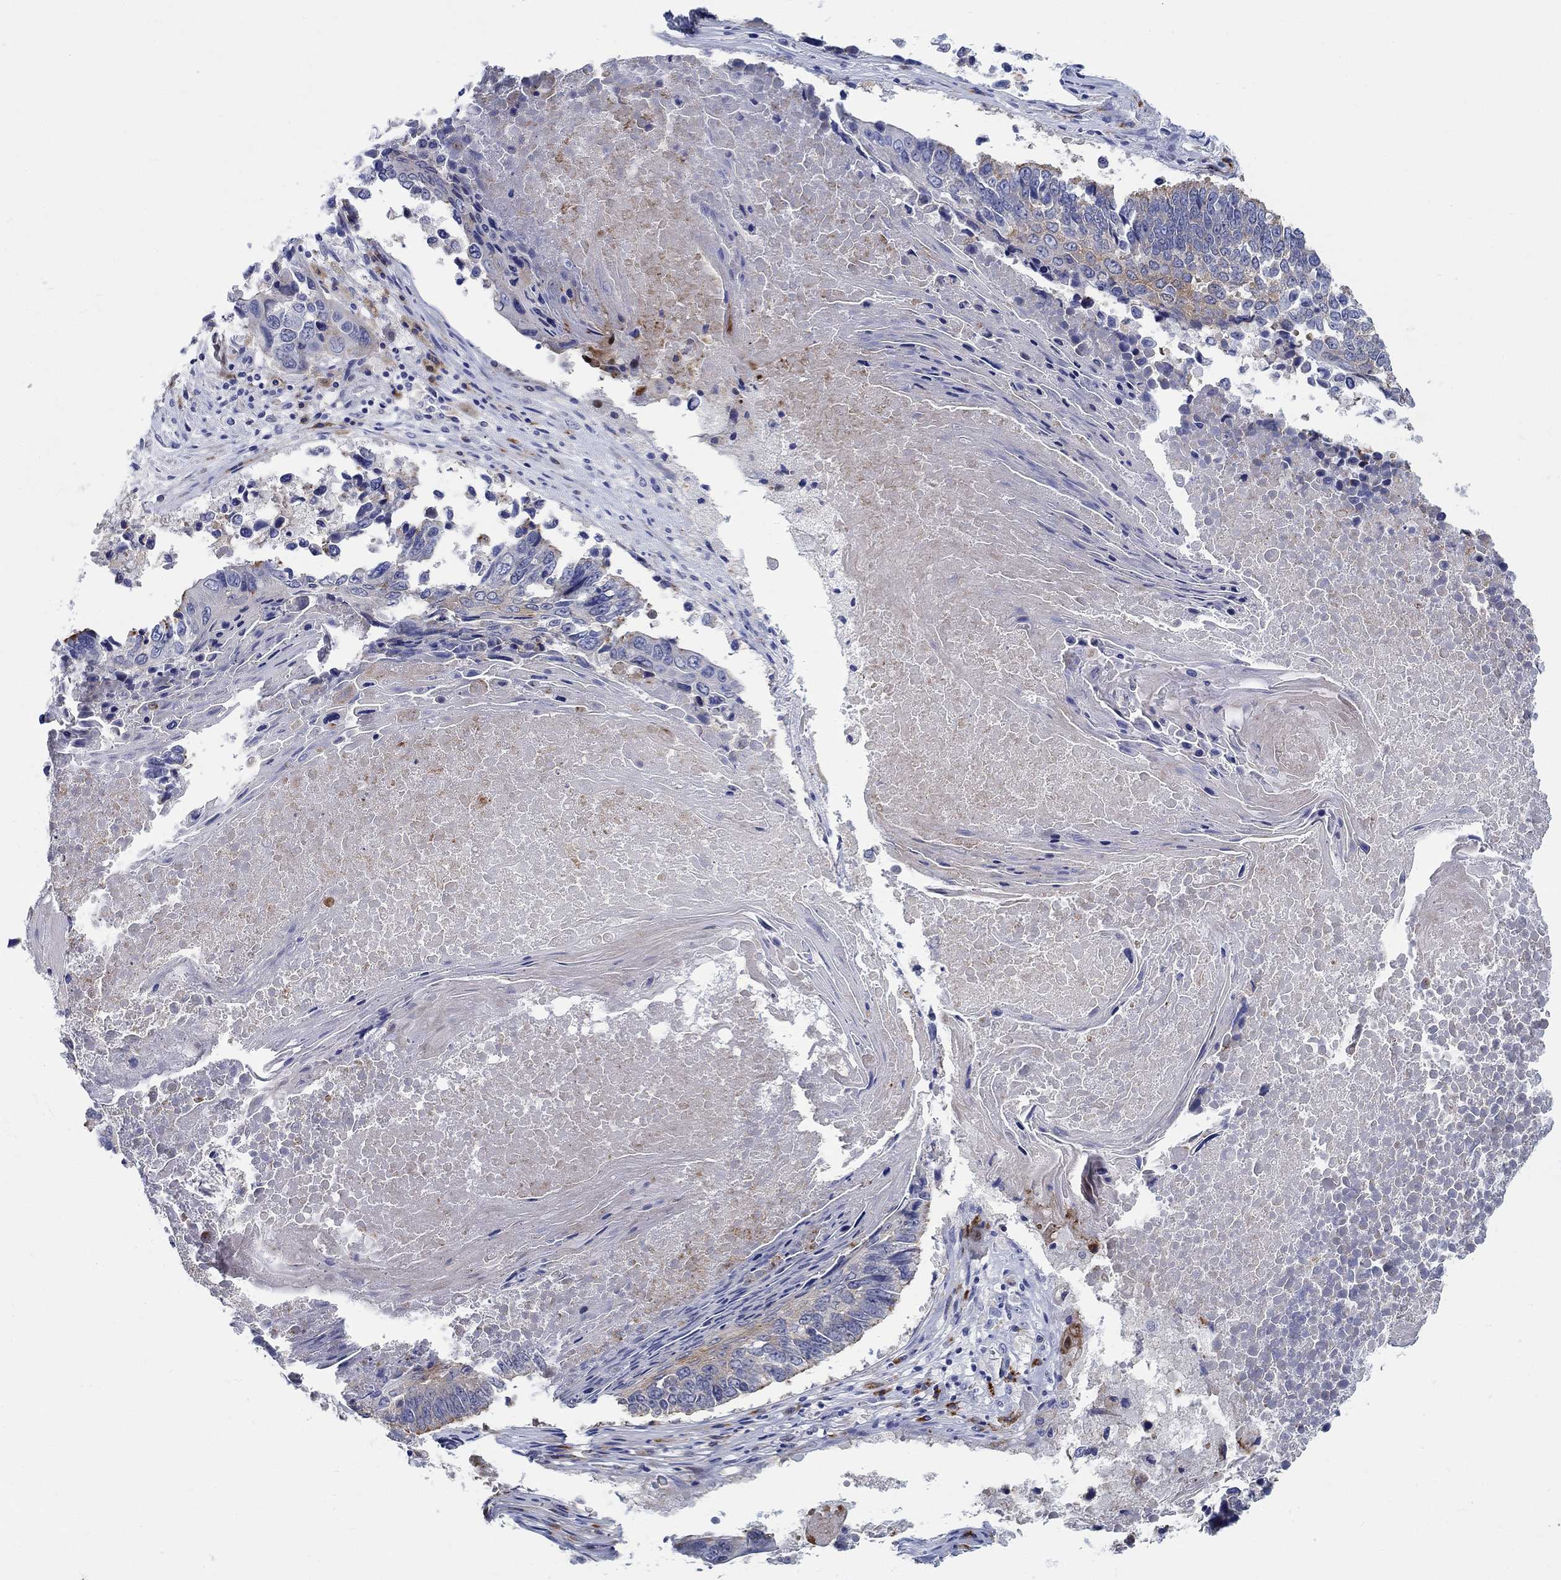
{"staining": {"intensity": "negative", "quantity": "none", "location": "none"}, "tissue": "lung cancer", "cell_type": "Tumor cells", "image_type": "cancer", "snomed": [{"axis": "morphology", "description": "Squamous cell carcinoma, NOS"}, {"axis": "topography", "description": "Lung"}], "caption": "Tumor cells show no significant staining in lung cancer (squamous cell carcinoma).", "gene": "RAP1GAP", "patient": {"sex": "male", "age": 73}}